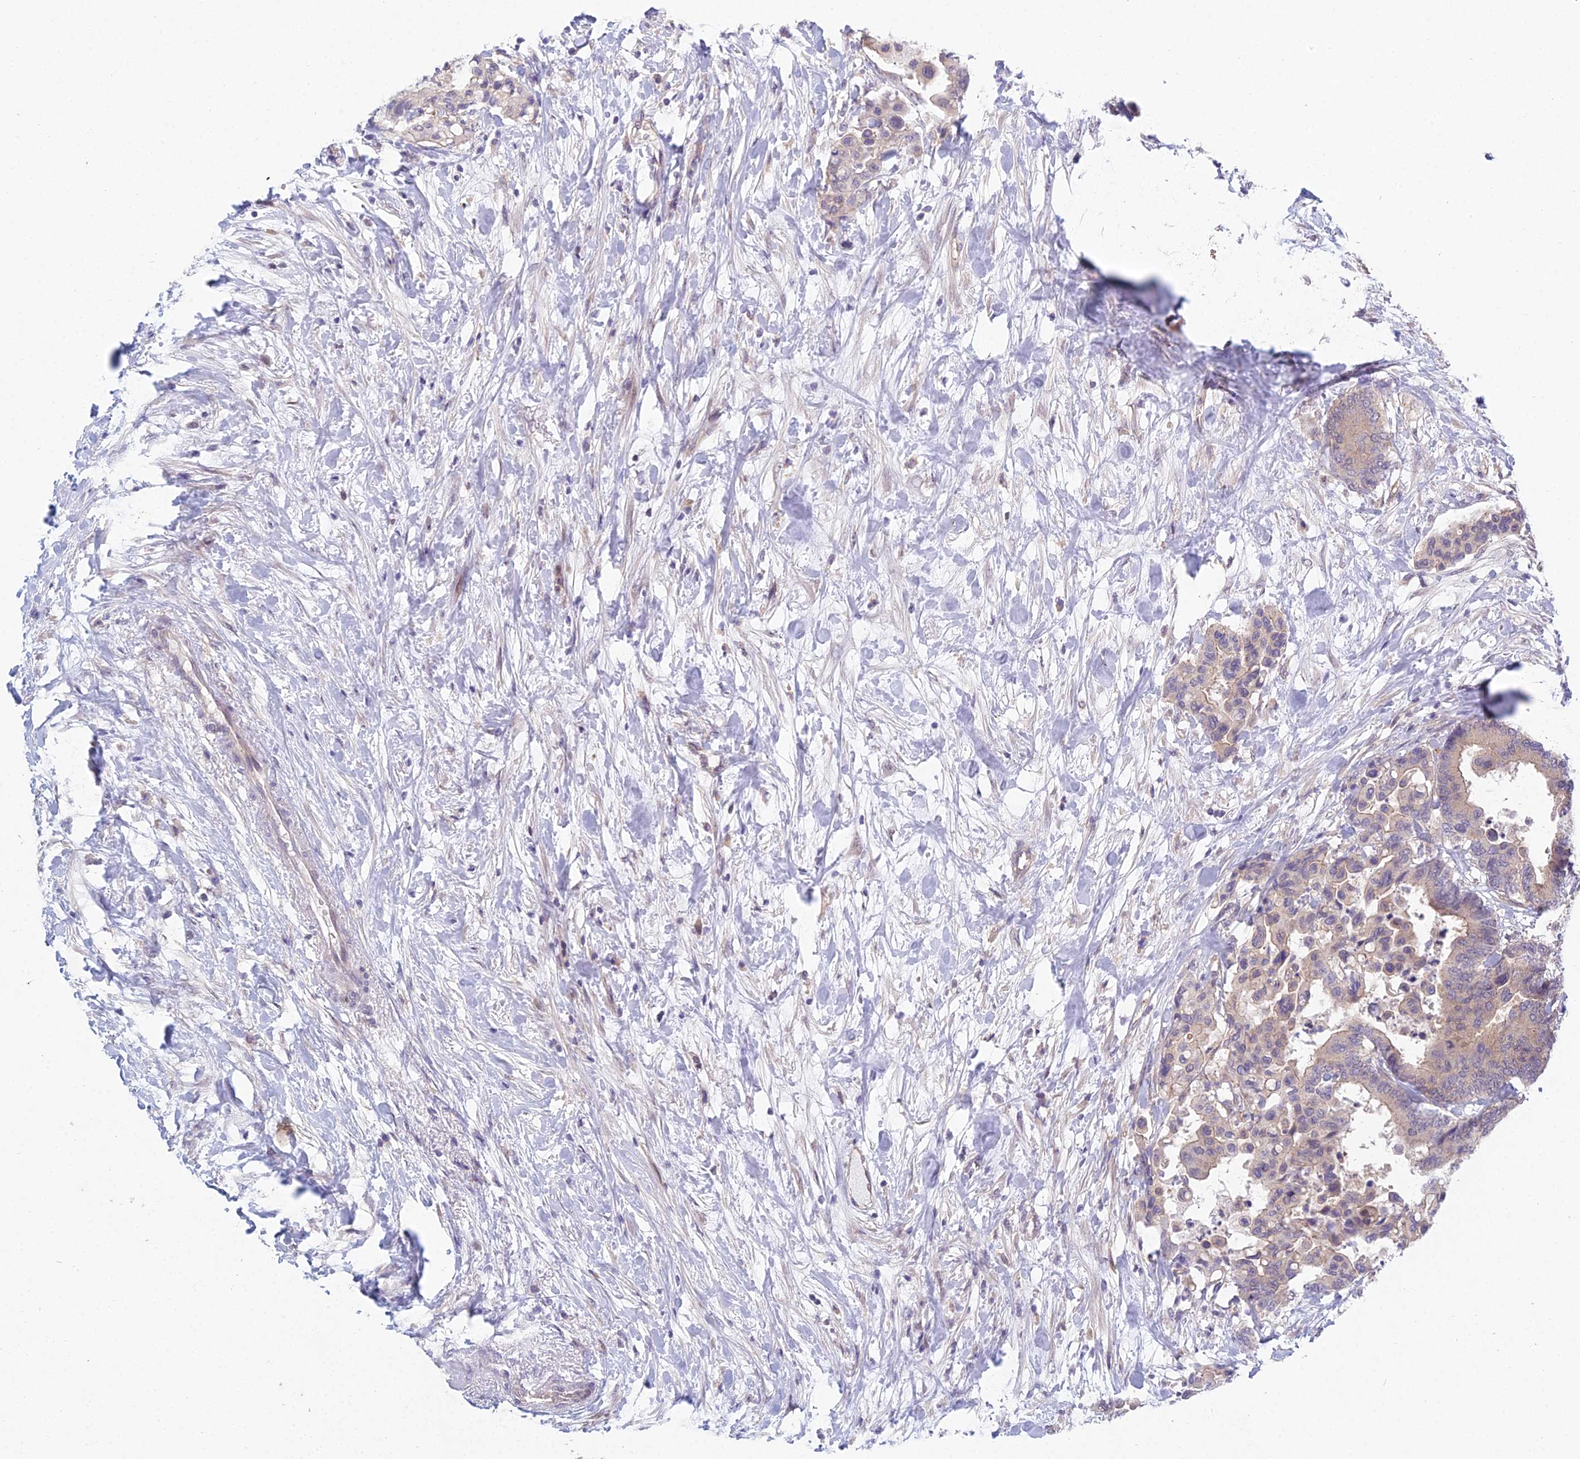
{"staining": {"intensity": "weak", "quantity": "25%-75%", "location": "cytoplasmic/membranous"}, "tissue": "colorectal cancer", "cell_type": "Tumor cells", "image_type": "cancer", "snomed": [{"axis": "morphology", "description": "Normal tissue, NOS"}, {"axis": "morphology", "description": "Adenocarcinoma, NOS"}, {"axis": "topography", "description": "Colon"}], "caption": "The micrograph shows immunohistochemical staining of colorectal cancer (adenocarcinoma). There is weak cytoplasmic/membranous staining is appreciated in about 25%-75% of tumor cells.", "gene": "METTL26", "patient": {"sex": "male", "age": 82}}